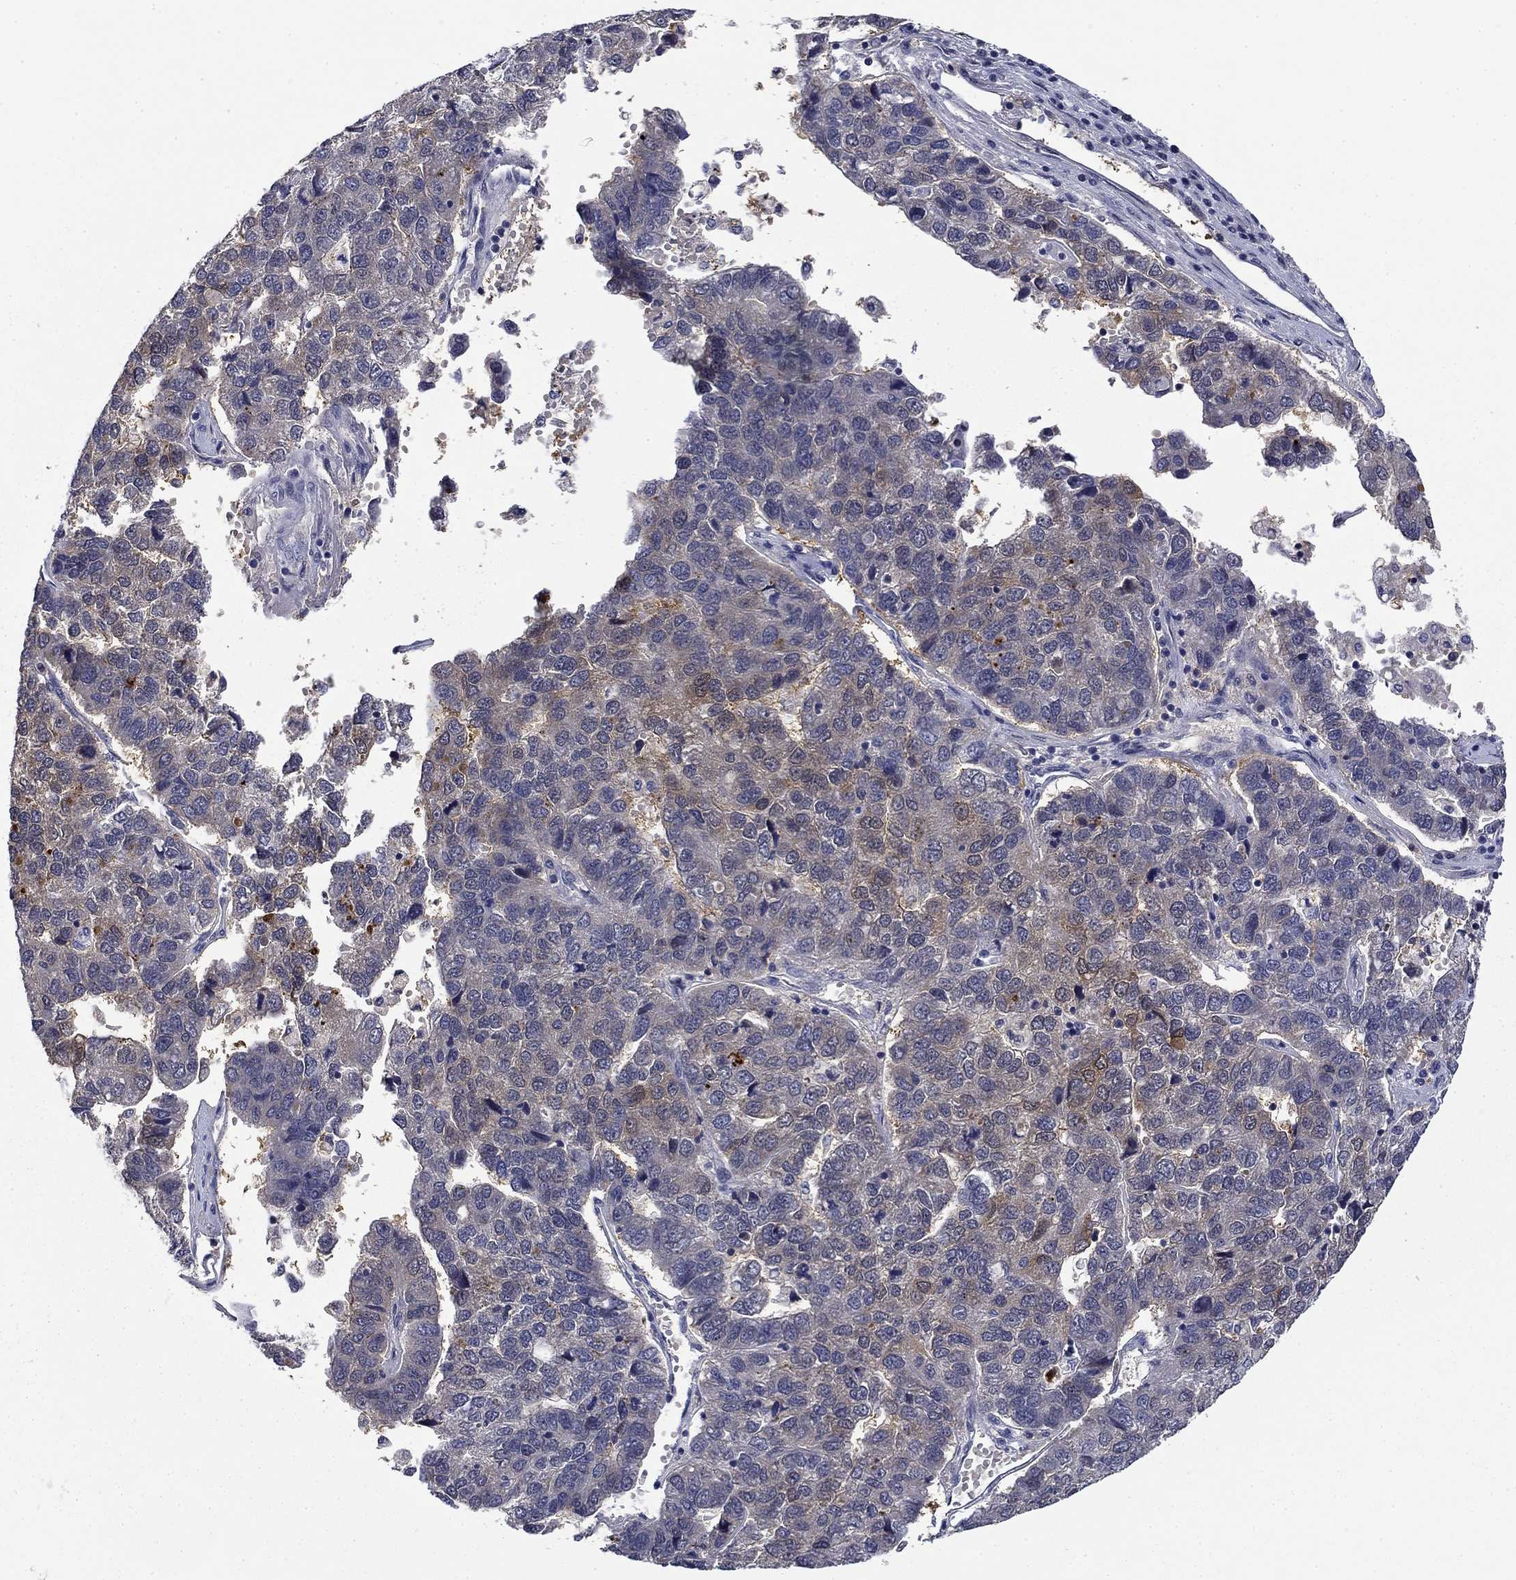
{"staining": {"intensity": "weak", "quantity": "<25%", "location": "cytoplasmic/membranous"}, "tissue": "pancreatic cancer", "cell_type": "Tumor cells", "image_type": "cancer", "snomed": [{"axis": "morphology", "description": "Adenocarcinoma, NOS"}, {"axis": "topography", "description": "Pancreas"}], "caption": "This is an immunohistochemistry (IHC) image of adenocarcinoma (pancreatic). There is no staining in tumor cells.", "gene": "DDTL", "patient": {"sex": "female", "age": 61}}